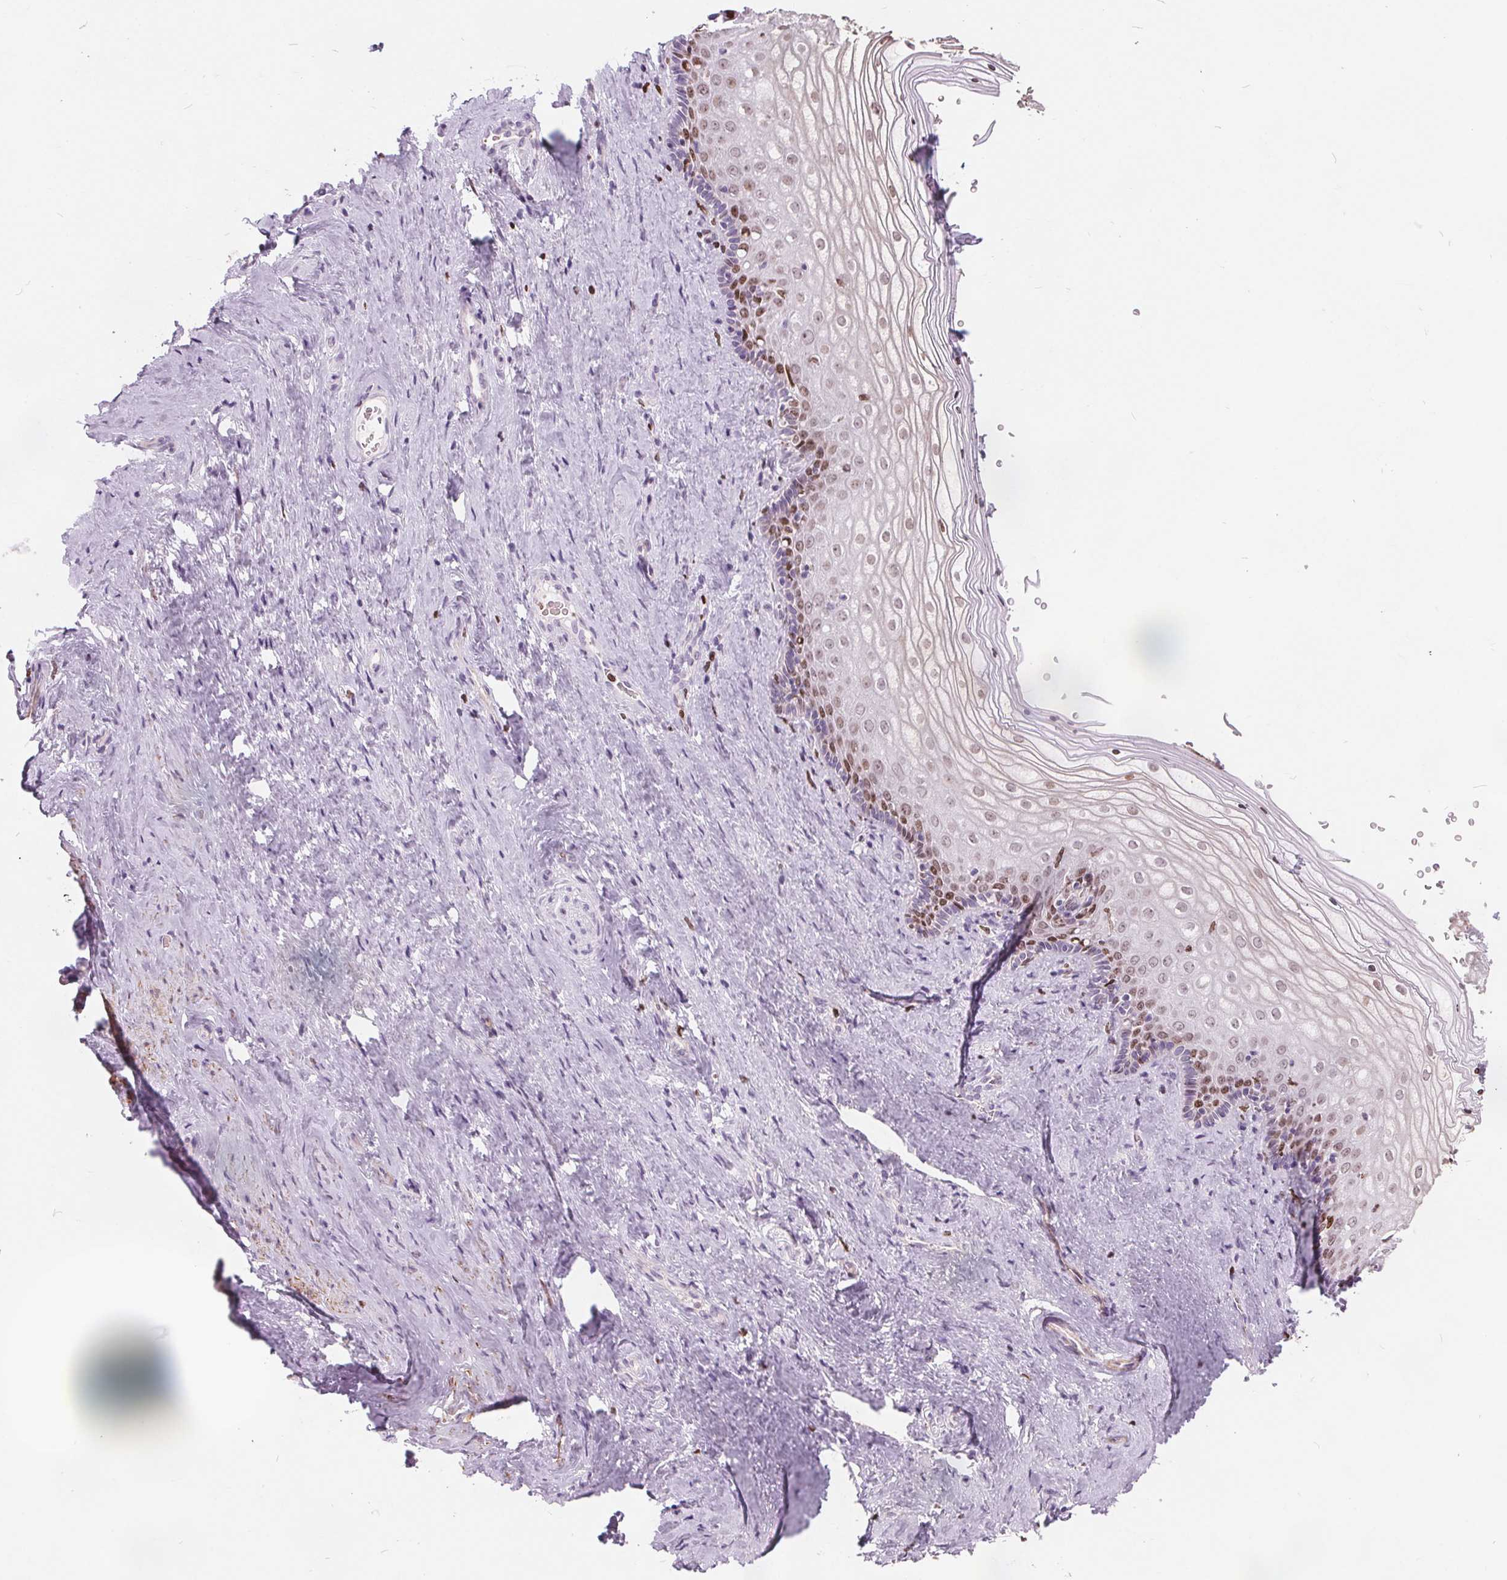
{"staining": {"intensity": "moderate", "quantity": "25%-75%", "location": "nuclear"}, "tissue": "vagina", "cell_type": "Squamous epithelial cells", "image_type": "normal", "snomed": [{"axis": "morphology", "description": "Normal tissue, NOS"}, {"axis": "topography", "description": "Vagina"}], "caption": "Vagina stained with a protein marker displays moderate staining in squamous epithelial cells.", "gene": "ISLR2", "patient": {"sex": "female", "age": 42}}